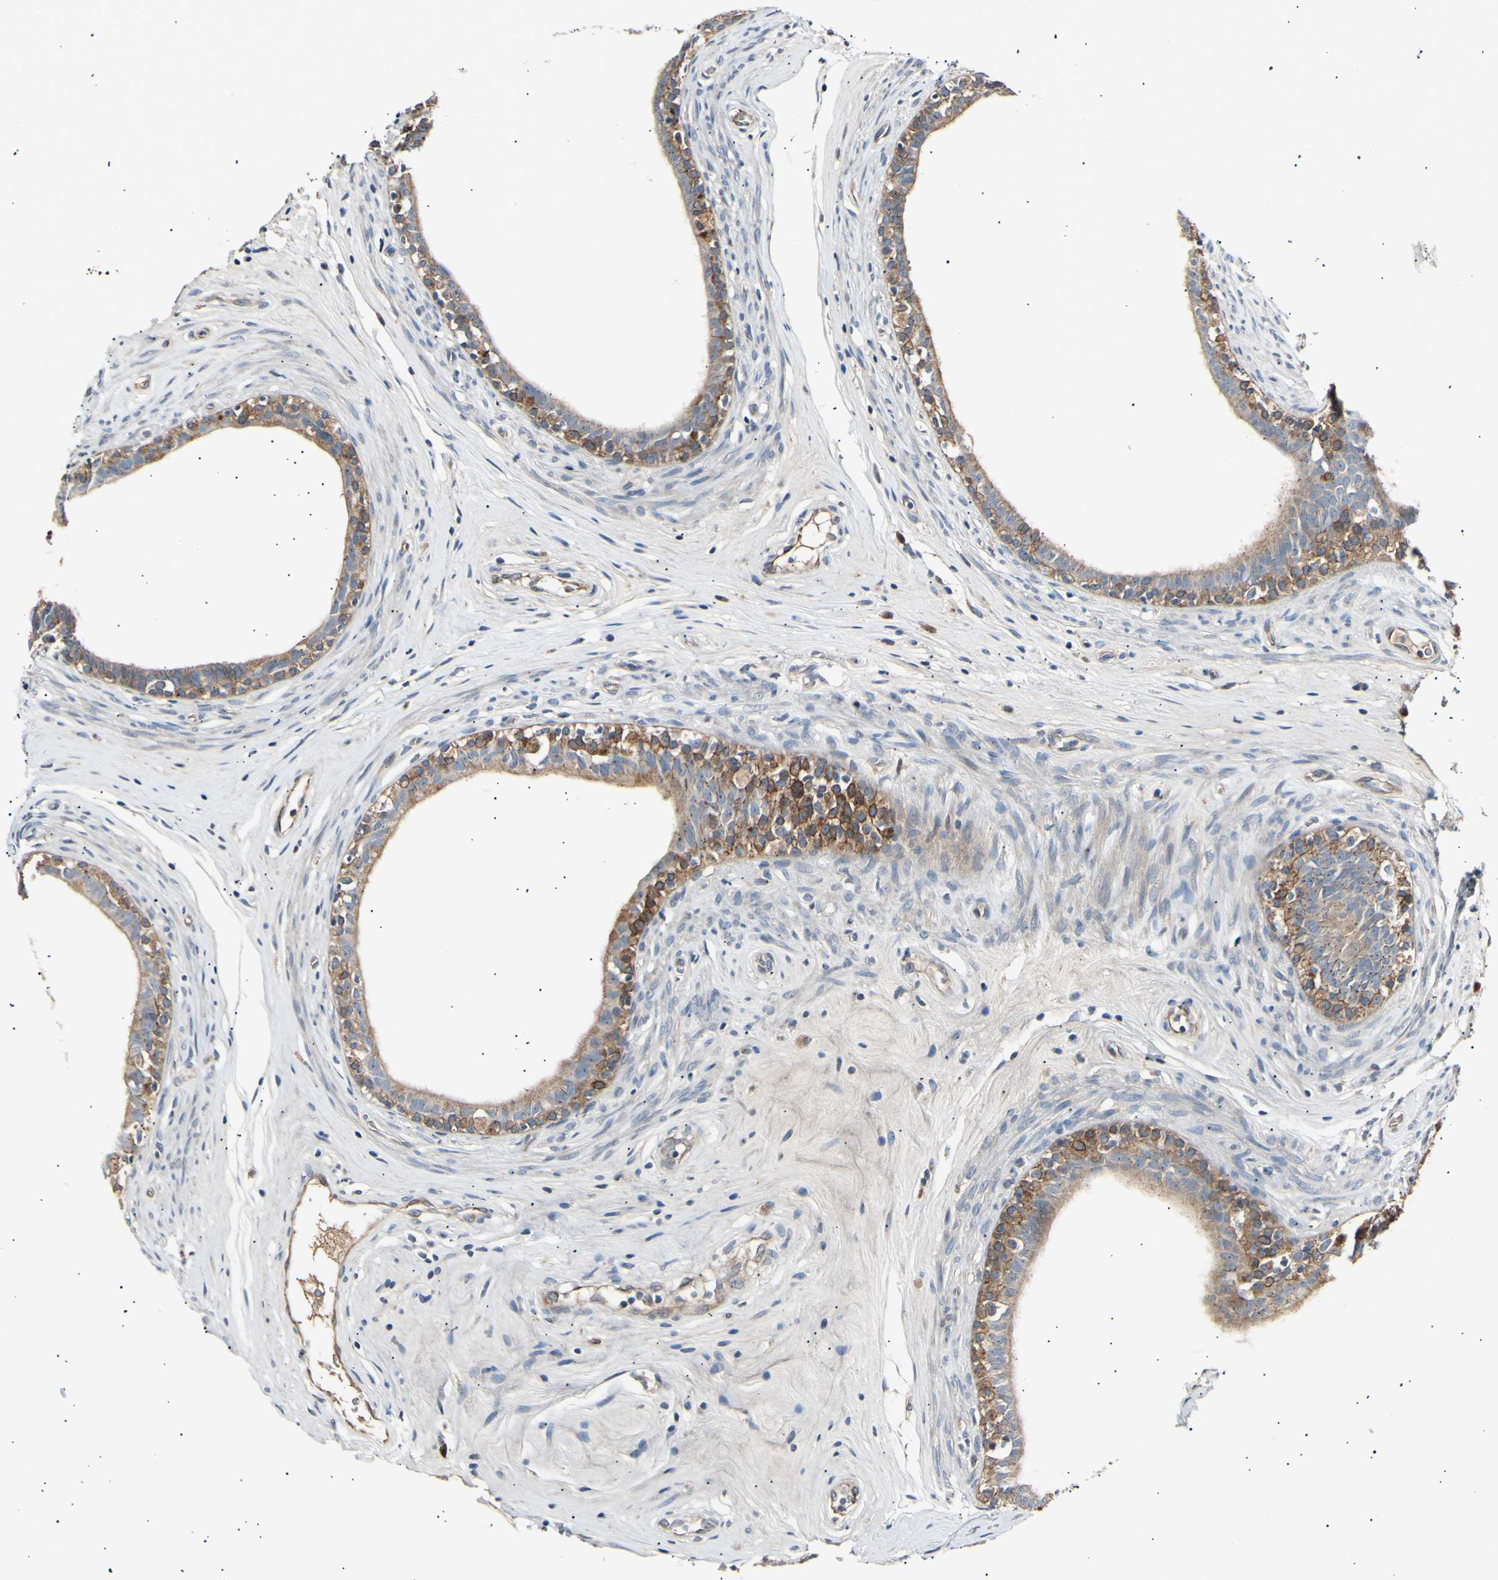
{"staining": {"intensity": "moderate", "quantity": ">75%", "location": "cytoplasmic/membranous"}, "tissue": "epididymis", "cell_type": "Glandular cells", "image_type": "normal", "snomed": [{"axis": "morphology", "description": "Normal tissue, NOS"}, {"axis": "morphology", "description": "Inflammation, NOS"}, {"axis": "topography", "description": "Epididymis"}], "caption": "Immunohistochemical staining of benign epididymis demonstrates >75% levels of moderate cytoplasmic/membranous protein expression in about >75% of glandular cells.", "gene": "ITGA6", "patient": {"sex": "male", "age": 84}}